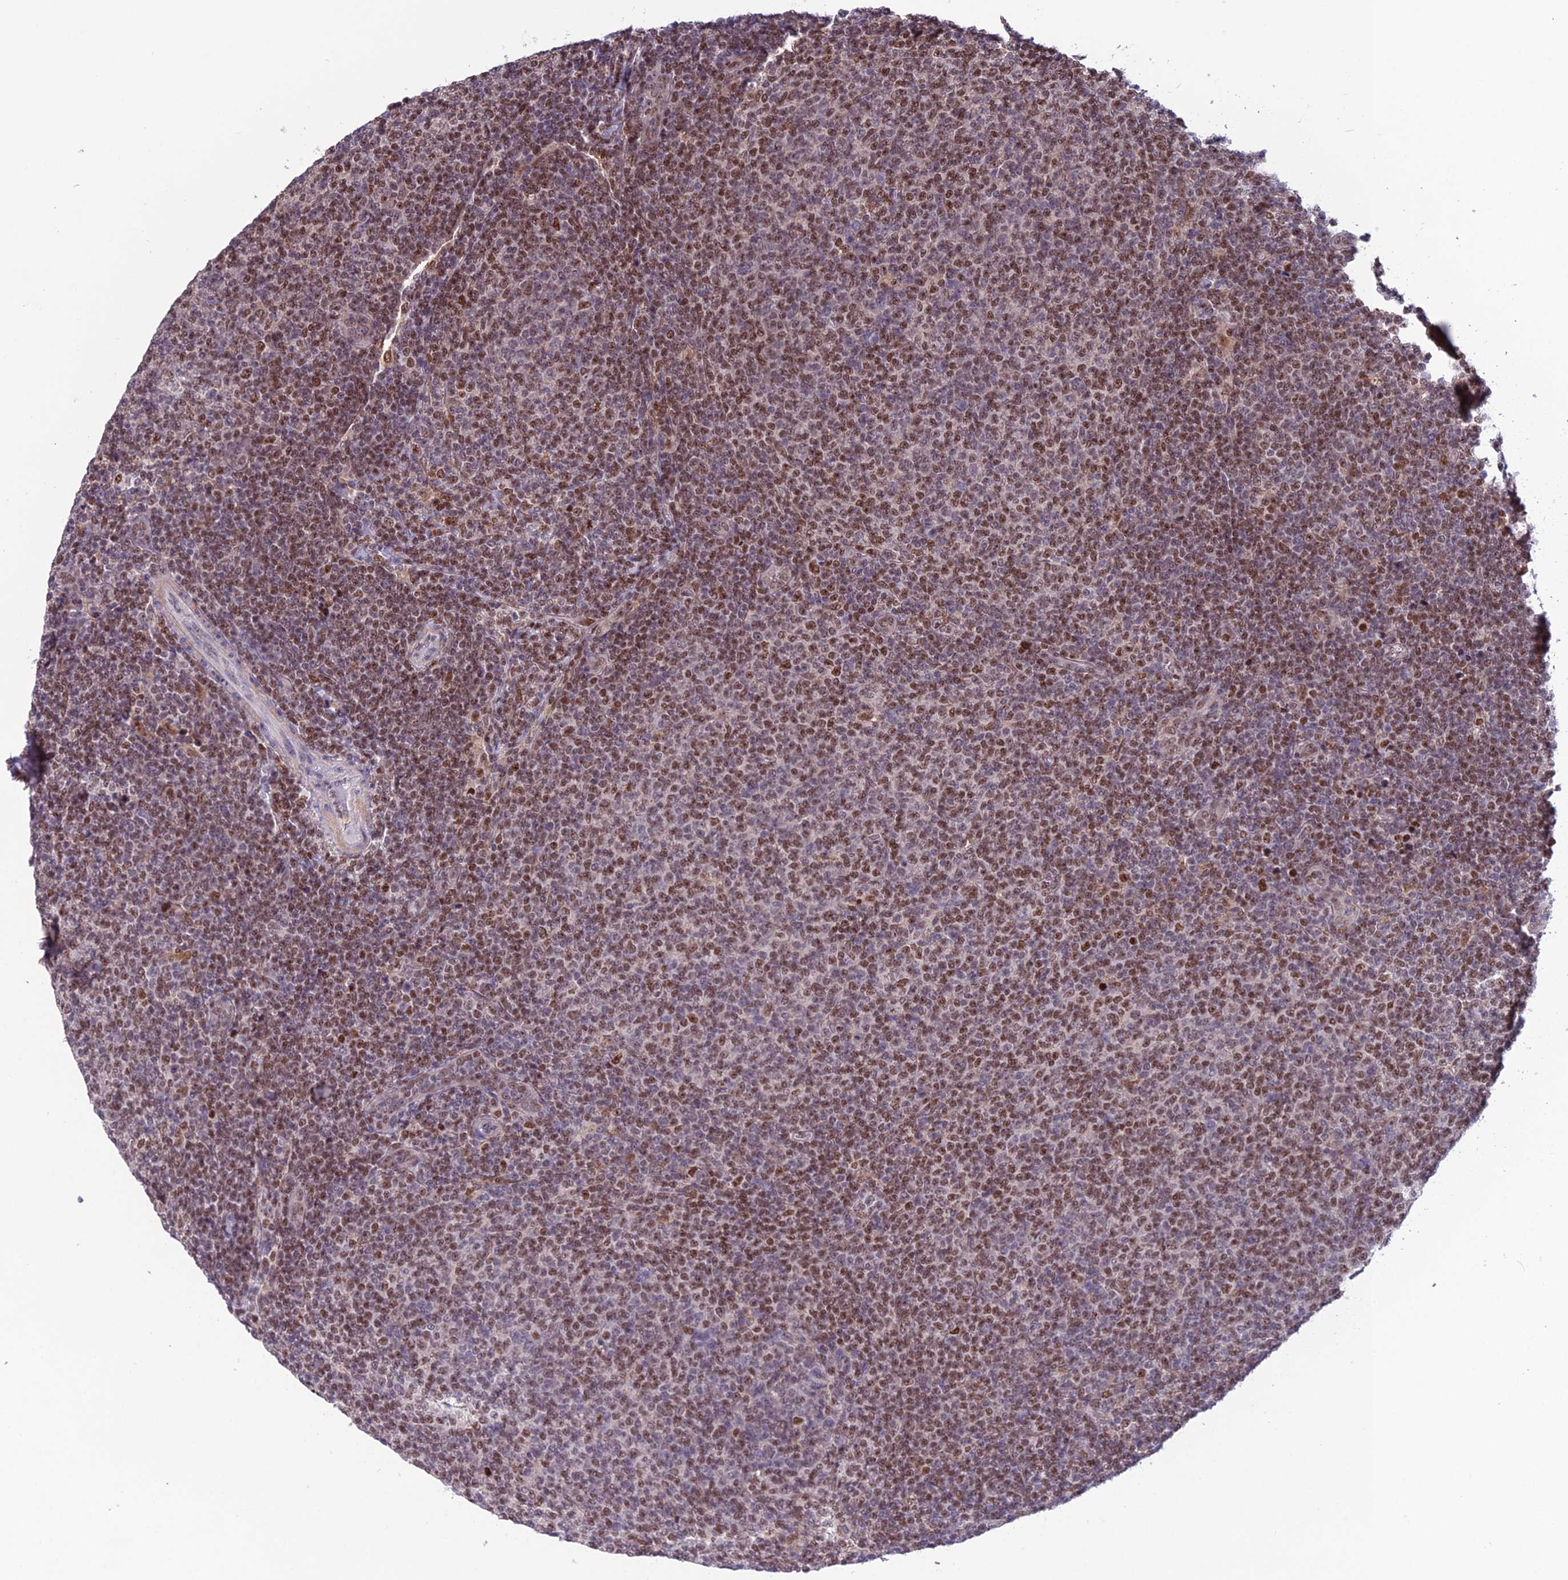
{"staining": {"intensity": "moderate", "quantity": ">75%", "location": "nuclear"}, "tissue": "lymphoma", "cell_type": "Tumor cells", "image_type": "cancer", "snomed": [{"axis": "morphology", "description": "Malignant lymphoma, non-Hodgkin's type, Low grade"}, {"axis": "topography", "description": "Lymph node"}], "caption": "DAB (3,3'-diaminobenzidine) immunohistochemical staining of human low-grade malignant lymphoma, non-Hodgkin's type reveals moderate nuclear protein positivity in approximately >75% of tumor cells.", "gene": "MIS12", "patient": {"sex": "male", "age": 66}}